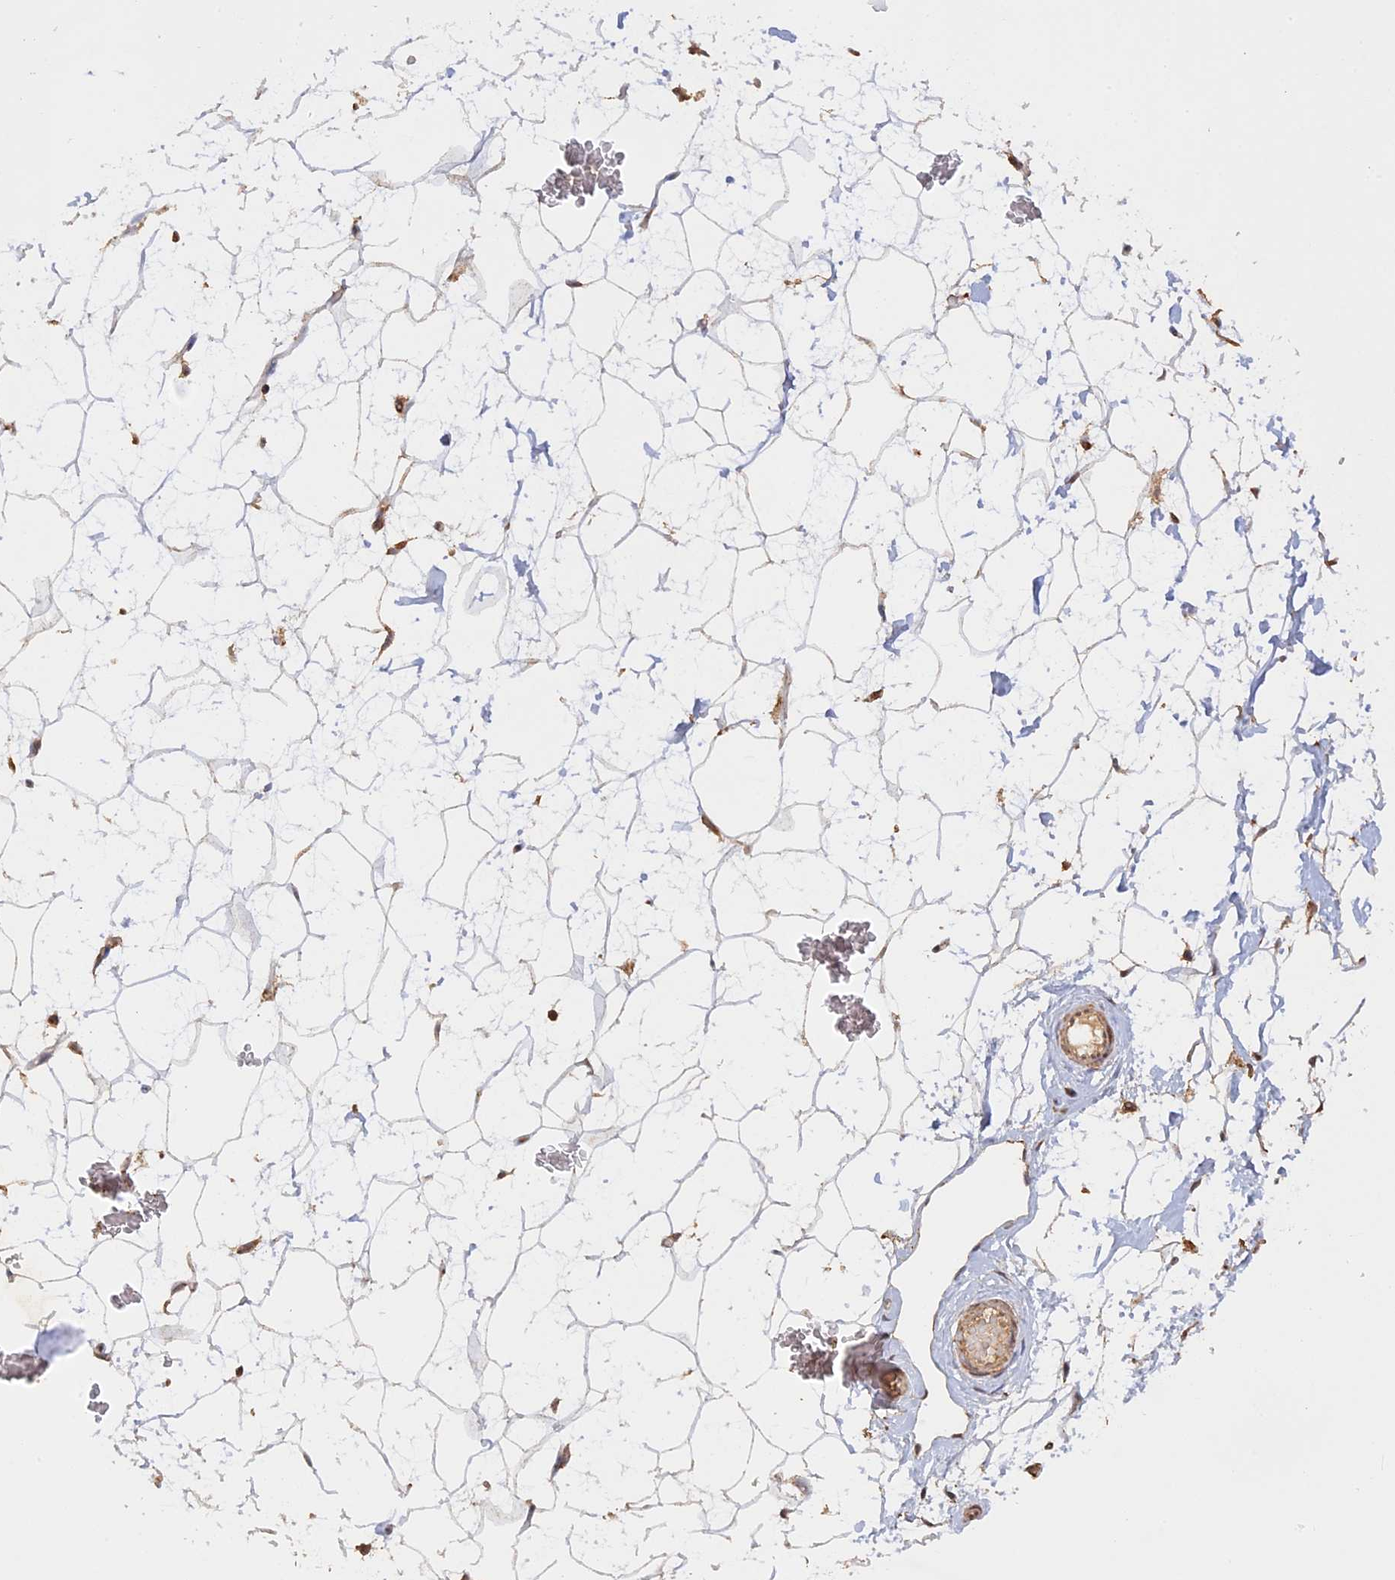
{"staining": {"intensity": "negative", "quantity": "none", "location": "none"}, "tissue": "breast", "cell_type": "Adipocytes", "image_type": "normal", "snomed": [{"axis": "morphology", "description": "Normal tissue, NOS"}, {"axis": "morphology", "description": "Adenoma, NOS"}, {"axis": "topography", "description": "Breast"}], "caption": "The immunohistochemistry (IHC) photomicrograph has no significant expression in adipocytes of breast. (Stains: DAB (3,3'-diaminobenzidine) immunohistochemistry with hematoxylin counter stain, Microscopy: brightfield microscopy at high magnification).", "gene": "FAM210B", "patient": {"sex": "female", "age": 23}}